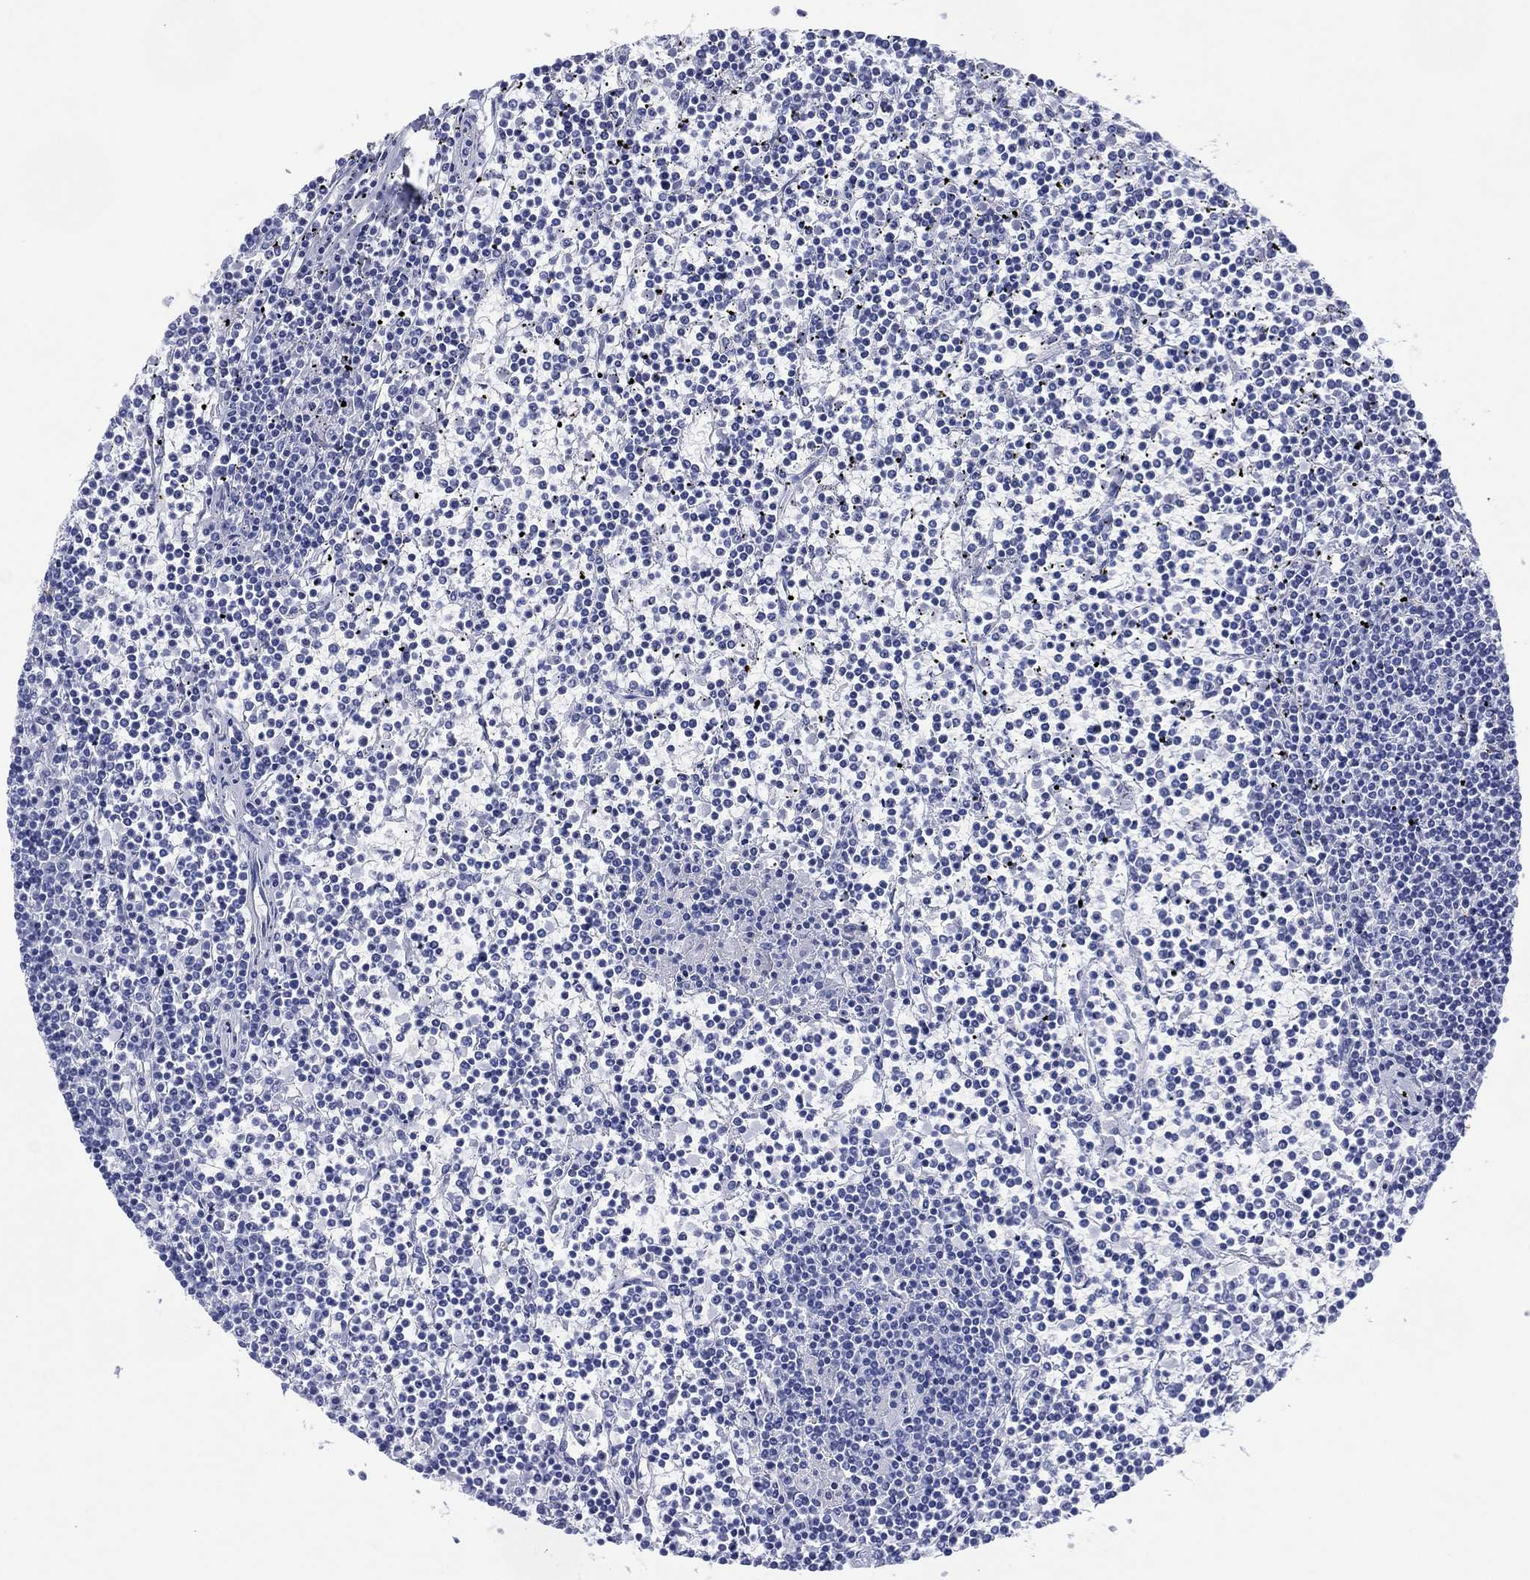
{"staining": {"intensity": "negative", "quantity": "none", "location": "none"}, "tissue": "lymphoma", "cell_type": "Tumor cells", "image_type": "cancer", "snomed": [{"axis": "morphology", "description": "Malignant lymphoma, non-Hodgkin's type, Low grade"}, {"axis": "topography", "description": "Spleen"}], "caption": "Tumor cells are negative for brown protein staining in lymphoma.", "gene": "DSG1", "patient": {"sex": "female", "age": 19}}